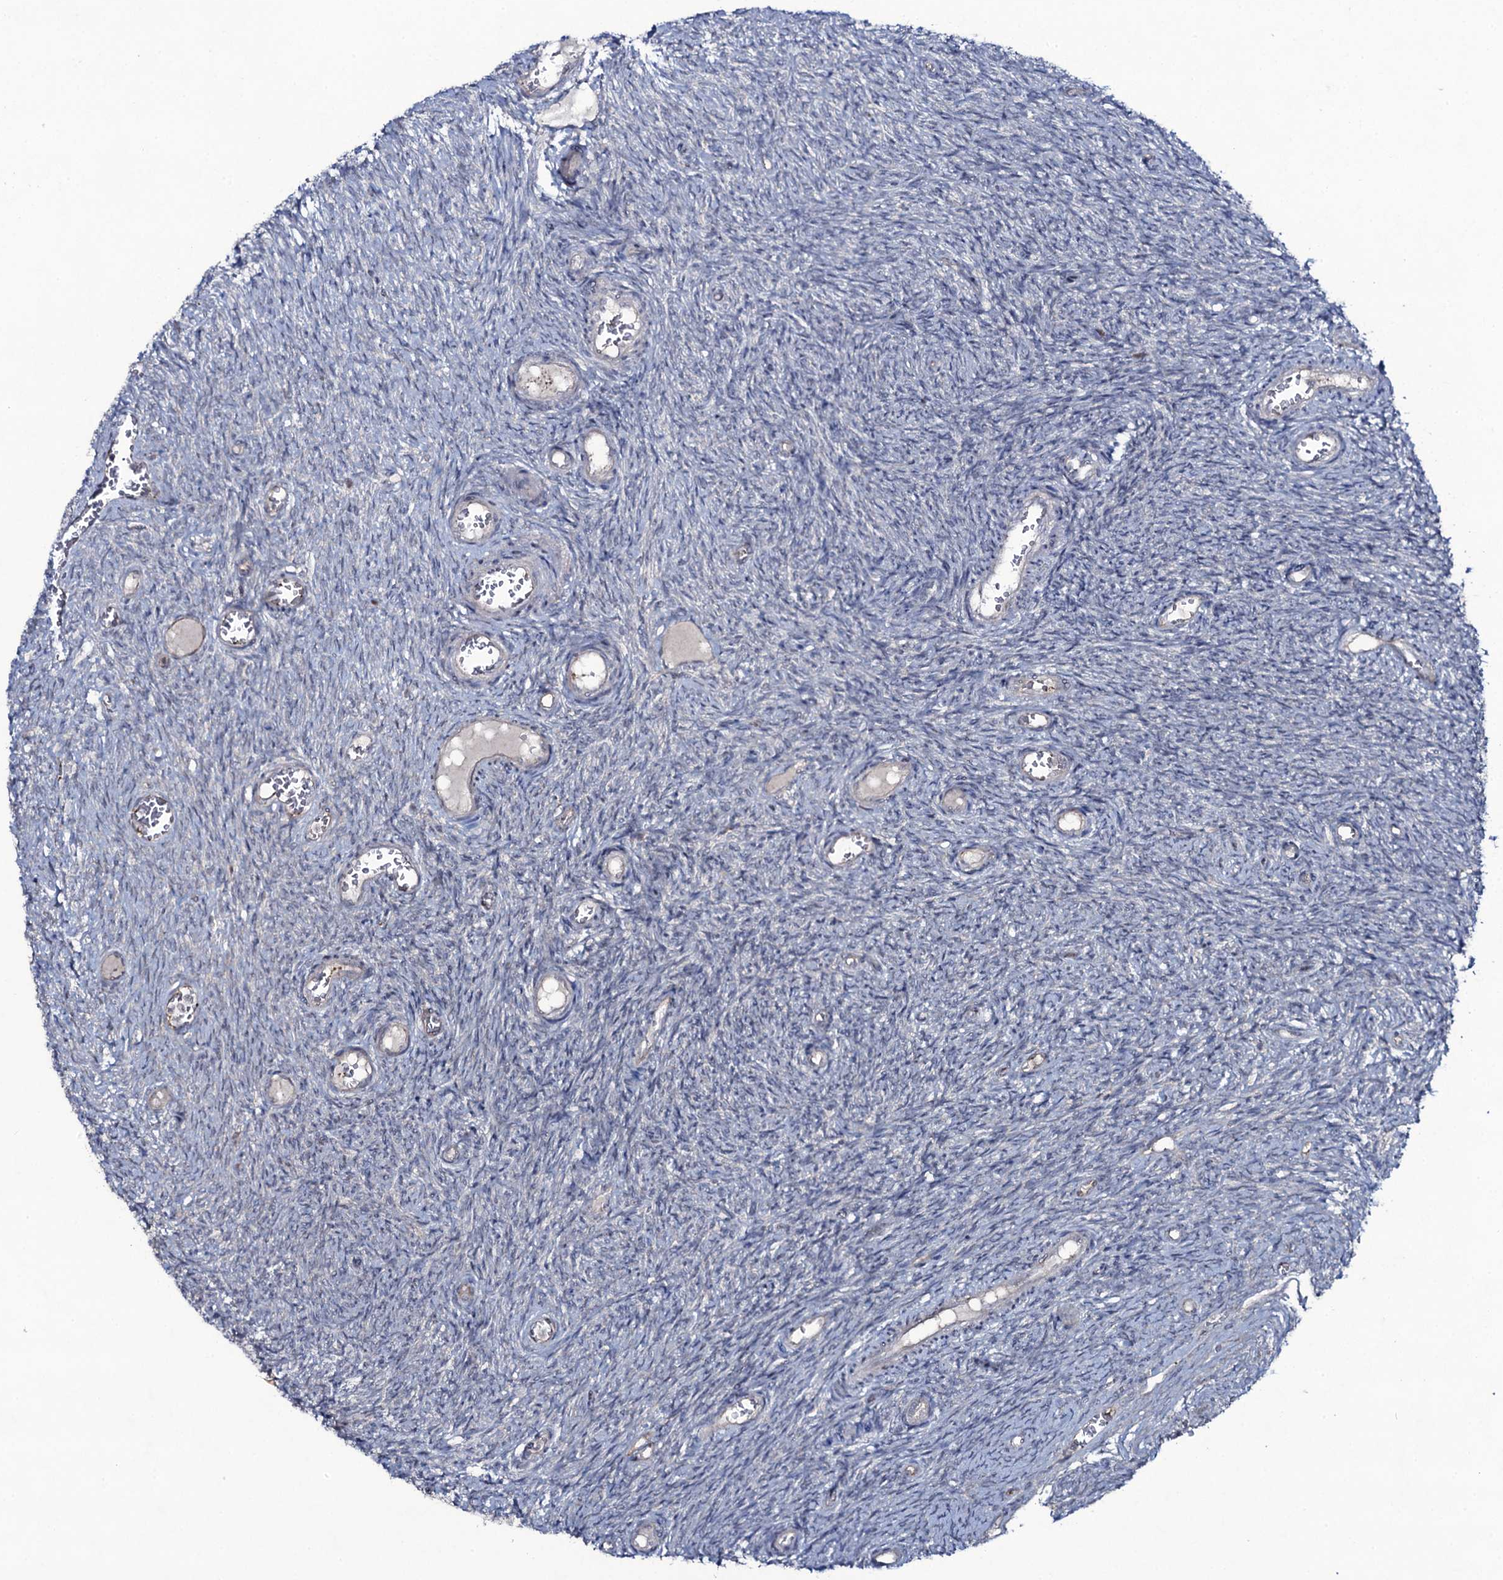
{"staining": {"intensity": "negative", "quantity": "none", "location": "none"}, "tissue": "ovary", "cell_type": "Ovarian stroma cells", "image_type": "normal", "snomed": [{"axis": "morphology", "description": "Normal tissue, NOS"}, {"axis": "topography", "description": "Ovary"}], "caption": "This micrograph is of benign ovary stained with IHC to label a protein in brown with the nuclei are counter-stained blue. There is no positivity in ovarian stroma cells.", "gene": "SNAP23", "patient": {"sex": "female", "age": 44}}